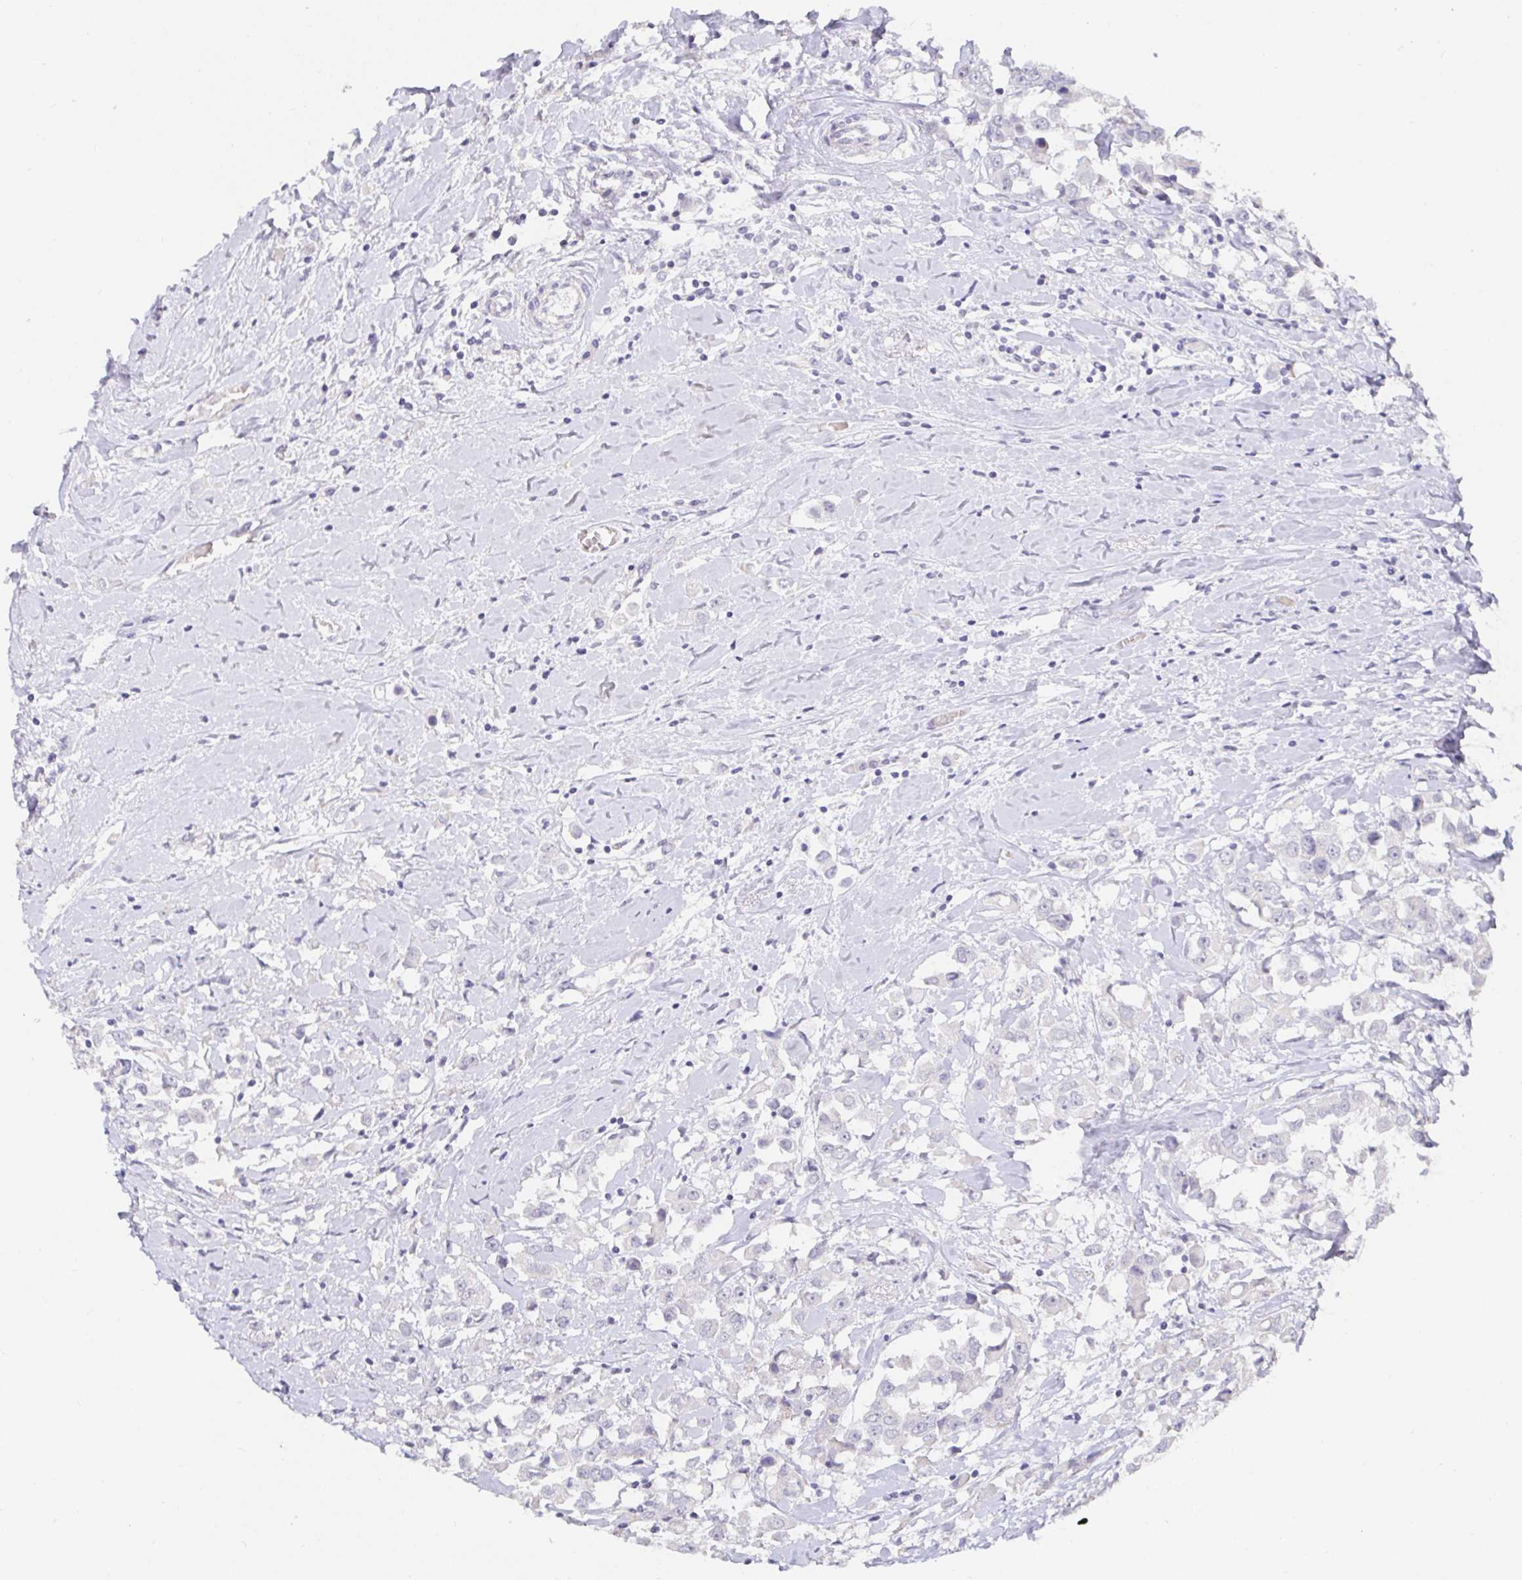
{"staining": {"intensity": "negative", "quantity": "none", "location": "none"}, "tissue": "breast cancer", "cell_type": "Tumor cells", "image_type": "cancer", "snomed": [{"axis": "morphology", "description": "Duct carcinoma"}, {"axis": "topography", "description": "Breast"}], "caption": "IHC micrograph of breast infiltrating ductal carcinoma stained for a protein (brown), which displays no staining in tumor cells.", "gene": "PDX1", "patient": {"sex": "female", "age": 61}}